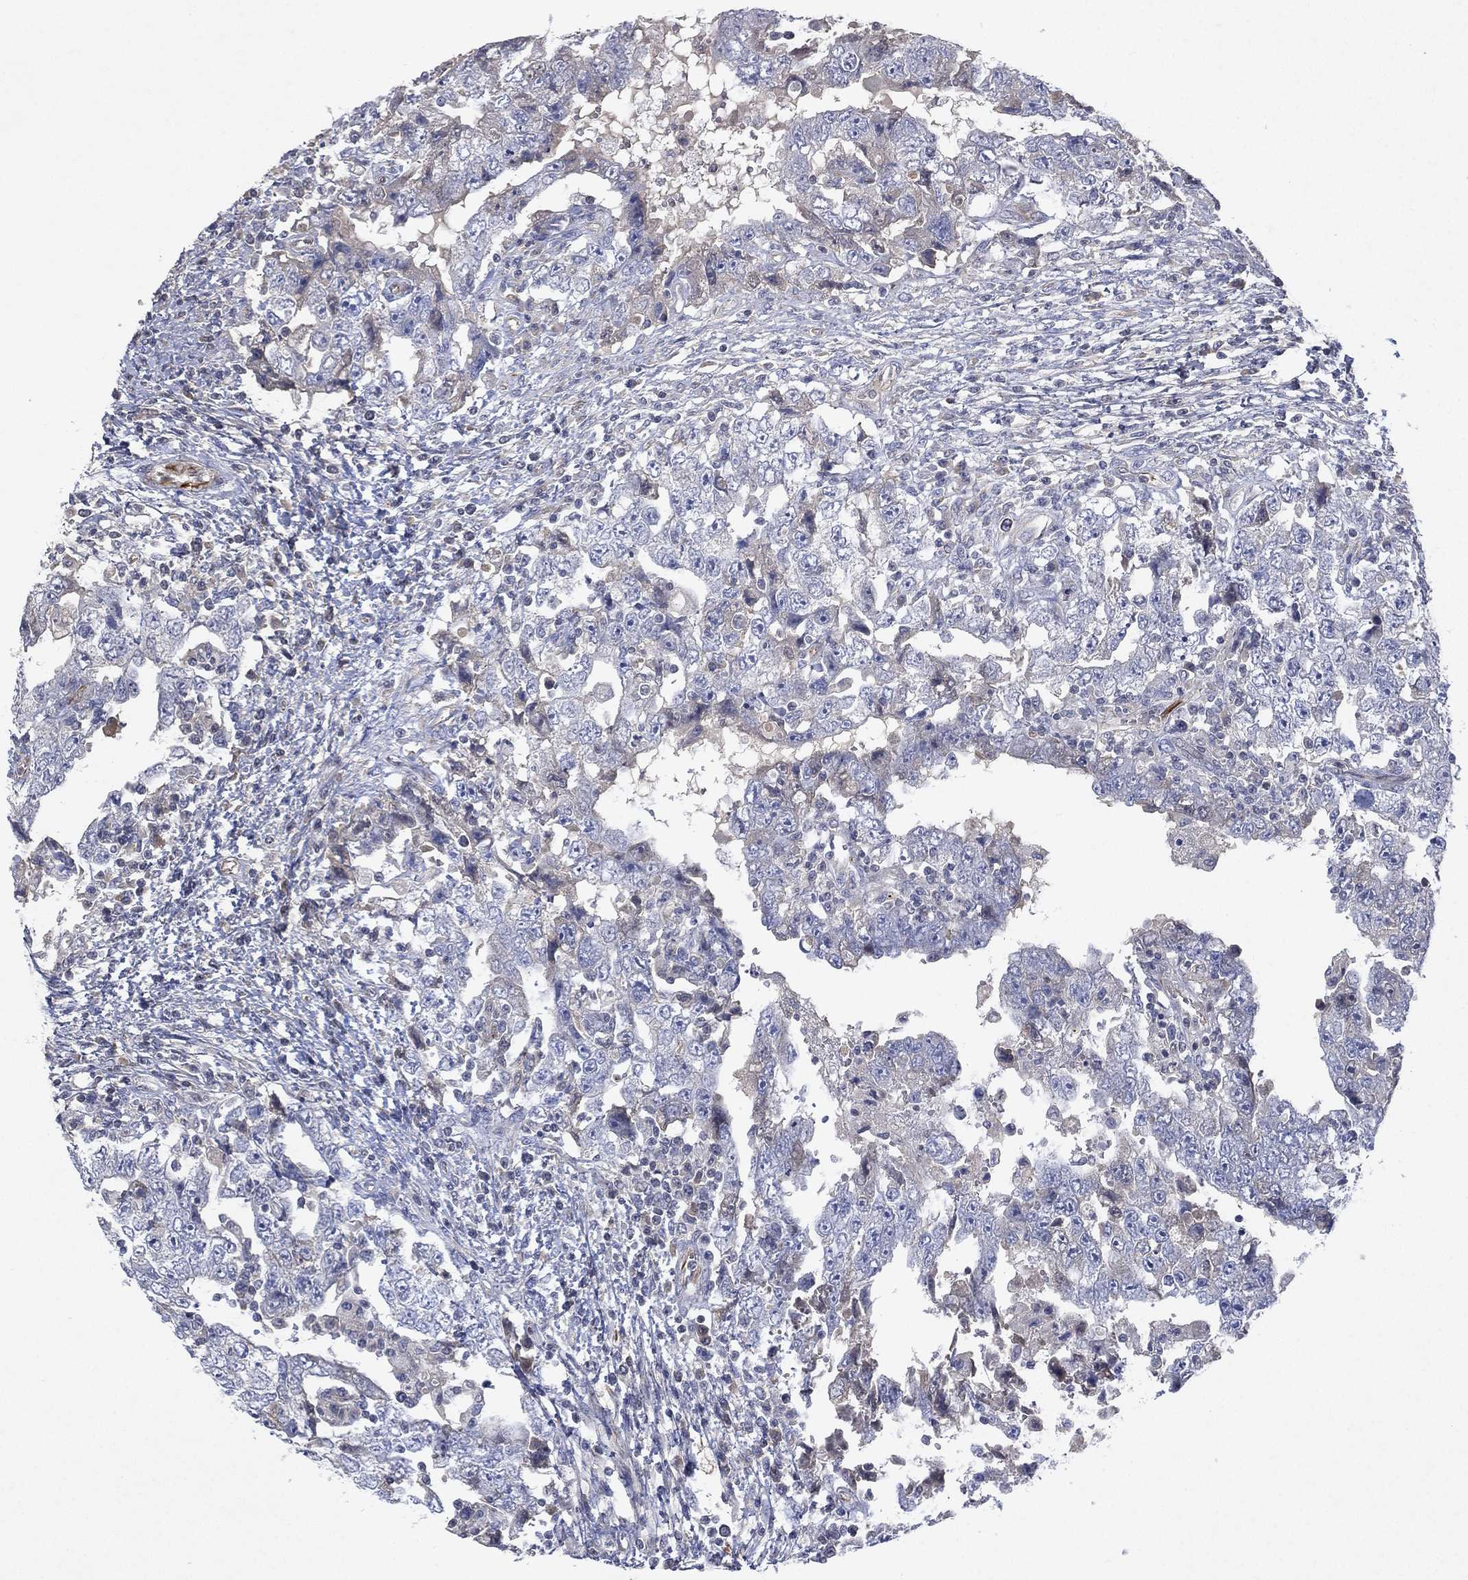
{"staining": {"intensity": "negative", "quantity": "none", "location": "none"}, "tissue": "testis cancer", "cell_type": "Tumor cells", "image_type": "cancer", "snomed": [{"axis": "morphology", "description": "Carcinoma, Embryonal, NOS"}, {"axis": "topography", "description": "Testis"}], "caption": "An immunohistochemistry (IHC) micrograph of embryonal carcinoma (testis) is shown. There is no staining in tumor cells of embryonal carcinoma (testis).", "gene": "FLI1", "patient": {"sex": "male", "age": 26}}